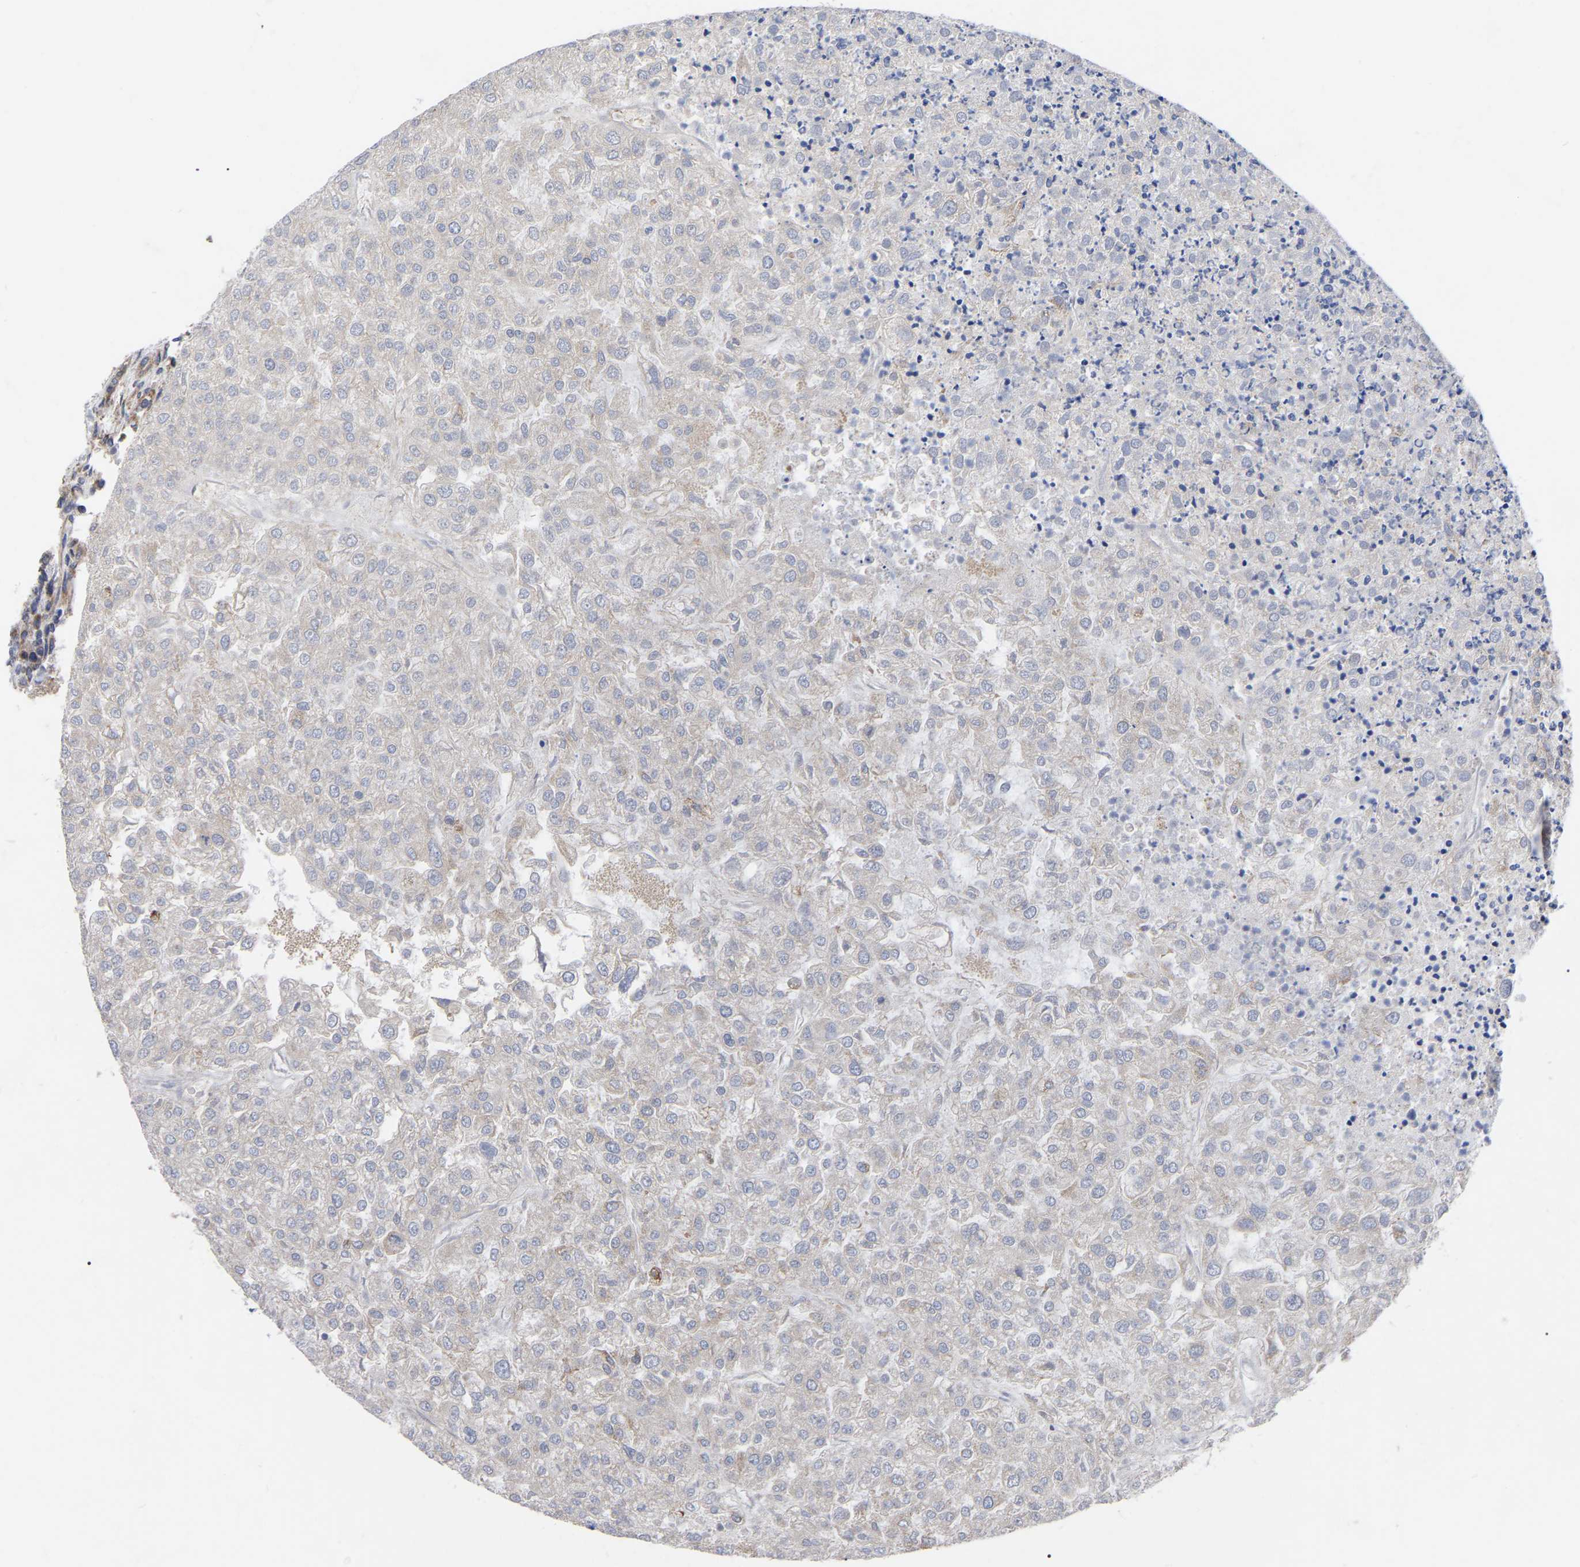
{"staining": {"intensity": "negative", "quantity": "none", "location": "none"}, "tissue": "renal cancer", "cell_type": "Tumor cells", "image_type": "cancer", "snomed": [{"axis": "morphology", "description": "Adenocarcinoma, NOS"}, {"axis": "topography", "description": "Kidney"}], "caption": "Immunohistochemistry photomicrograph of neoplastic tissue: human renal cancer stained with DAB (3,3'-diaminobenzidine) displays no significant protein staining in tumor cells.", "gene": "TCP1", "patient": {"sex": "female", "age": 54}}